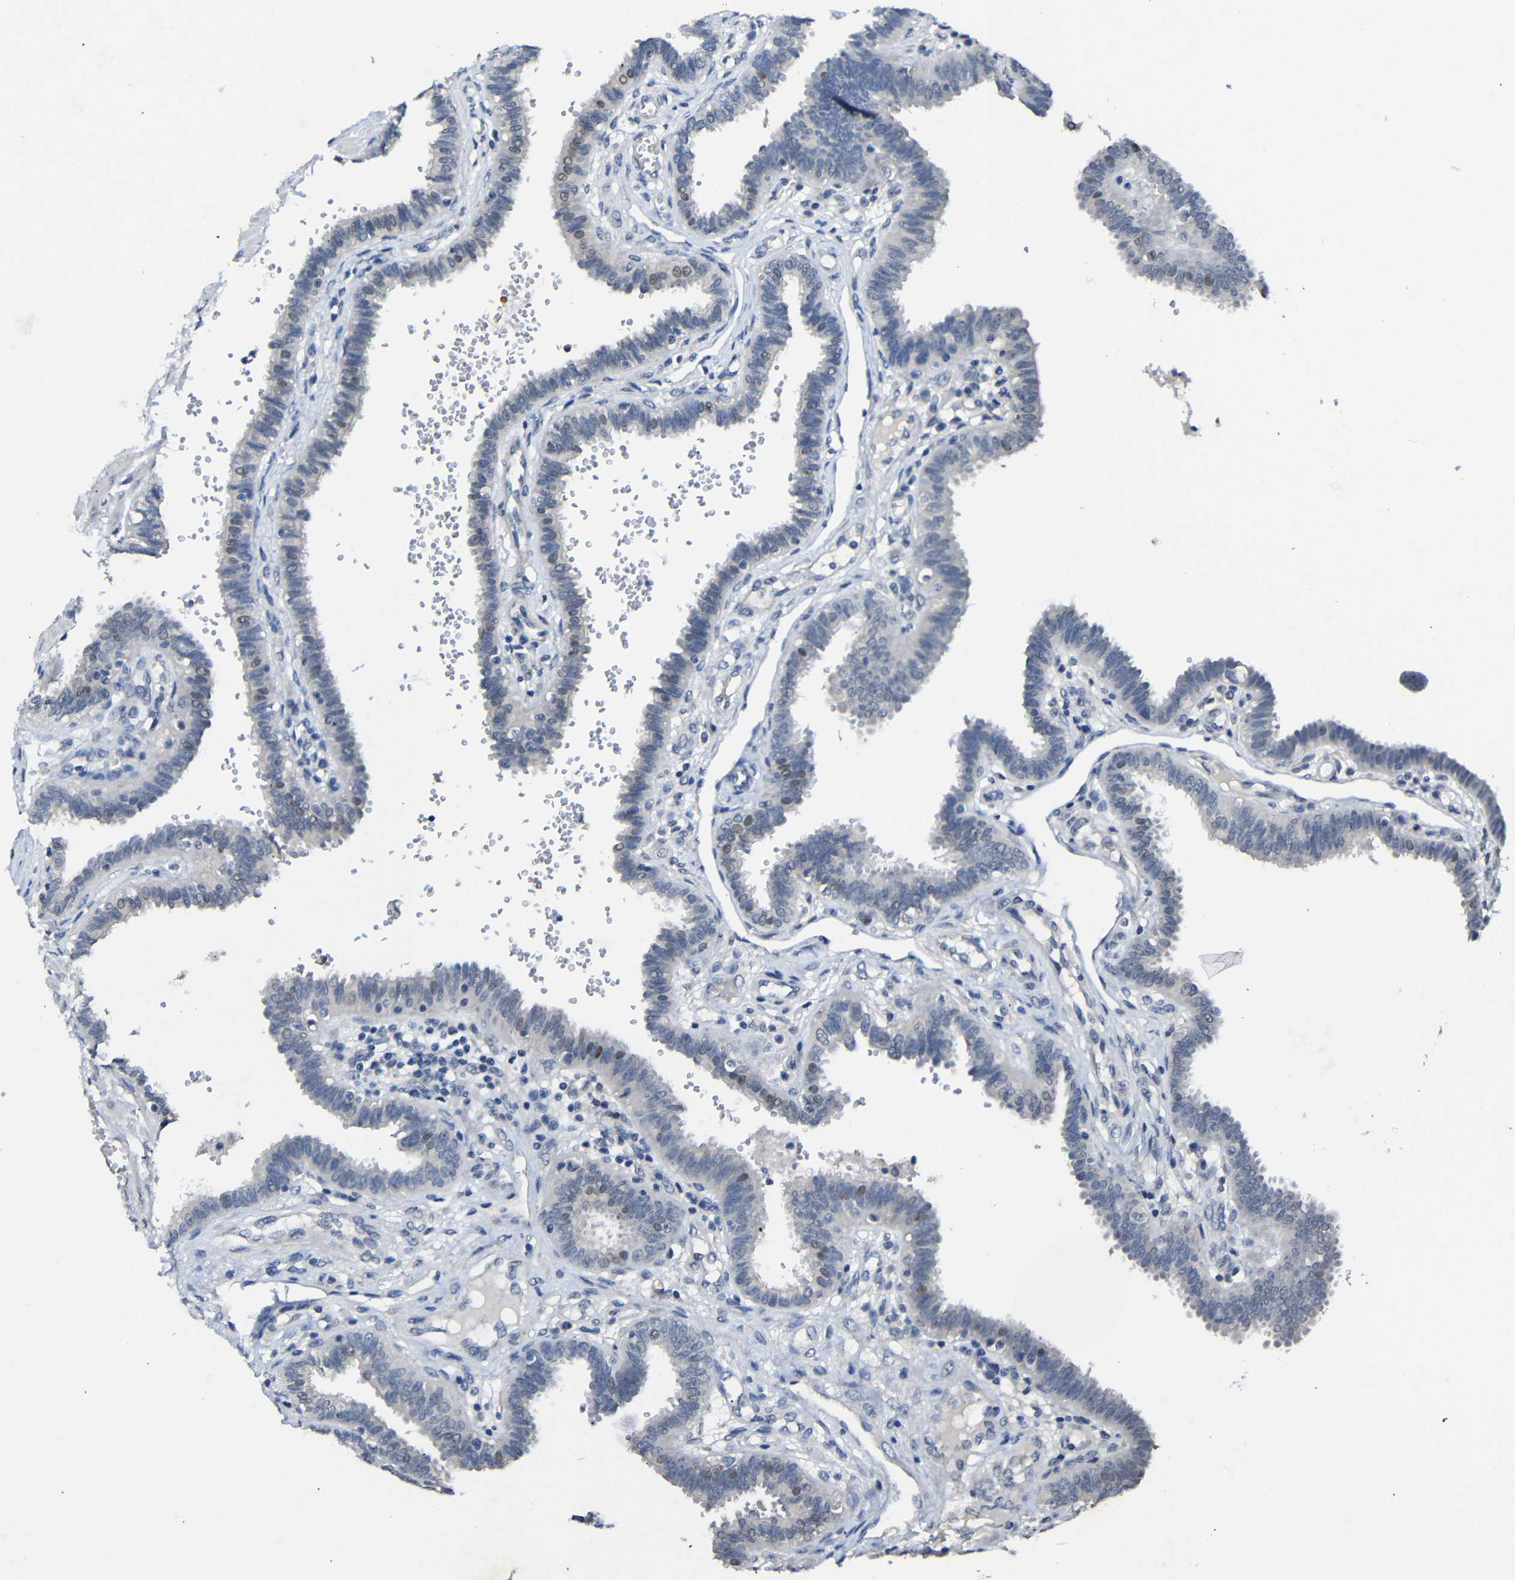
{"staining": {"intensity": "negative", "quantity": "none", "location": "none"}, "tissue": "fallopian tube", "cell_type": "Glandular cells", "image_type": "normal", "snomed": [{"axis": "morphology", "description": "Normal tissue, NOS"}, {"axis": "topography", "description": "Fallopian tube"}], "caption": "IHC of normal fallopian tube shows no expression in glandular cells. (DAB (3,3'-diaminobenzidine) immunohistochemistry visualized using brightfield microscopy, high magnification).", "gene": "HNF1A", "patient": {"sex": "female", "age": 32}}